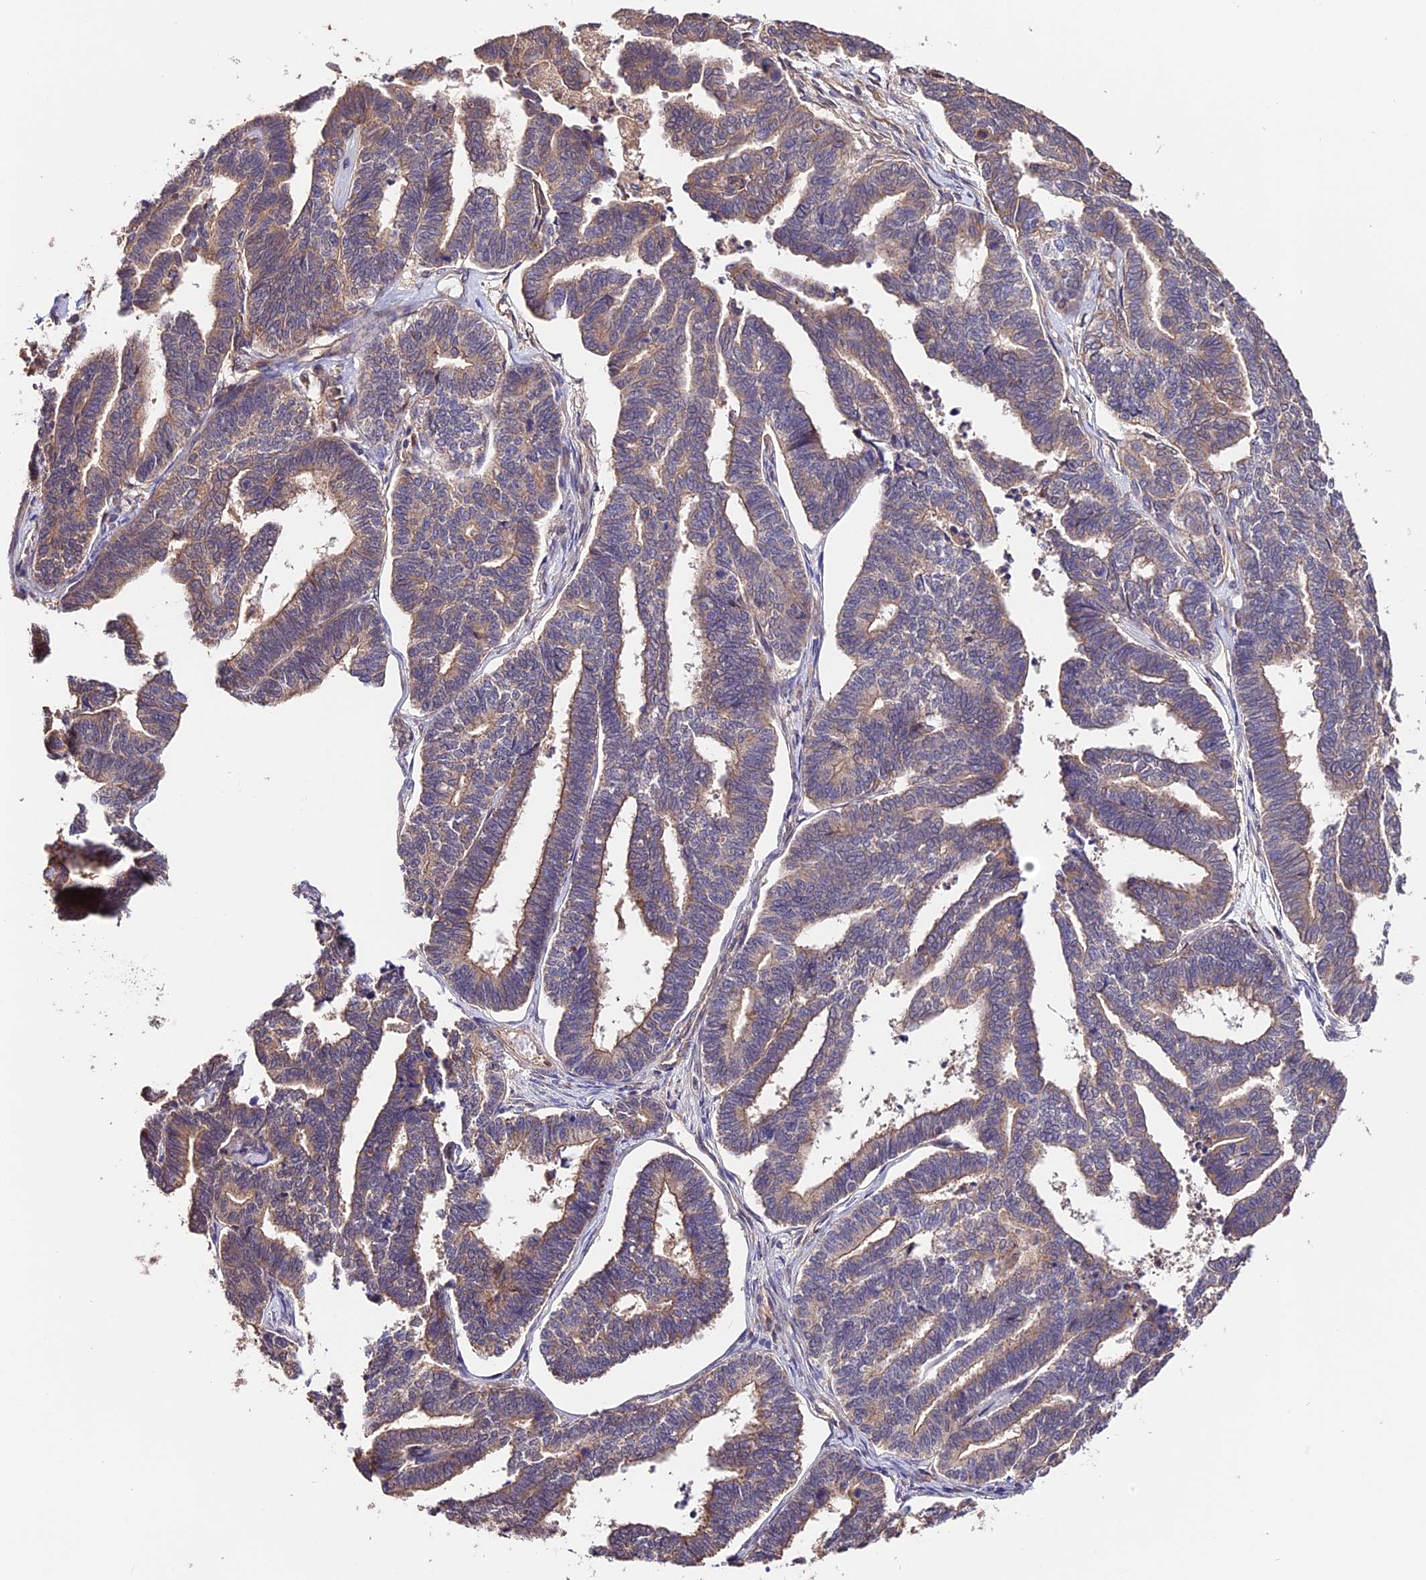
{"staining": {"intensity": "weak", "quantity": "25%-75%", "location": "cytoplasmic/membranous"}, "tissue": "endometrial cancer", "cell_type": "Tumor cells", "image_type": "cancer", "snomed": [{"axis": "morphology", "description": "Adenocarcinoma, NOS"}, {"axis": "topography", "description": "Endometrium"}], "caption": "This is an image of IHC staining of endometrial cancer (adenocarcinoma), which shows weak expression in the cytoplasmic/membranous of tumor cells.", "gene": "CES3", "patient": {"sex": "female", "age": 70}}